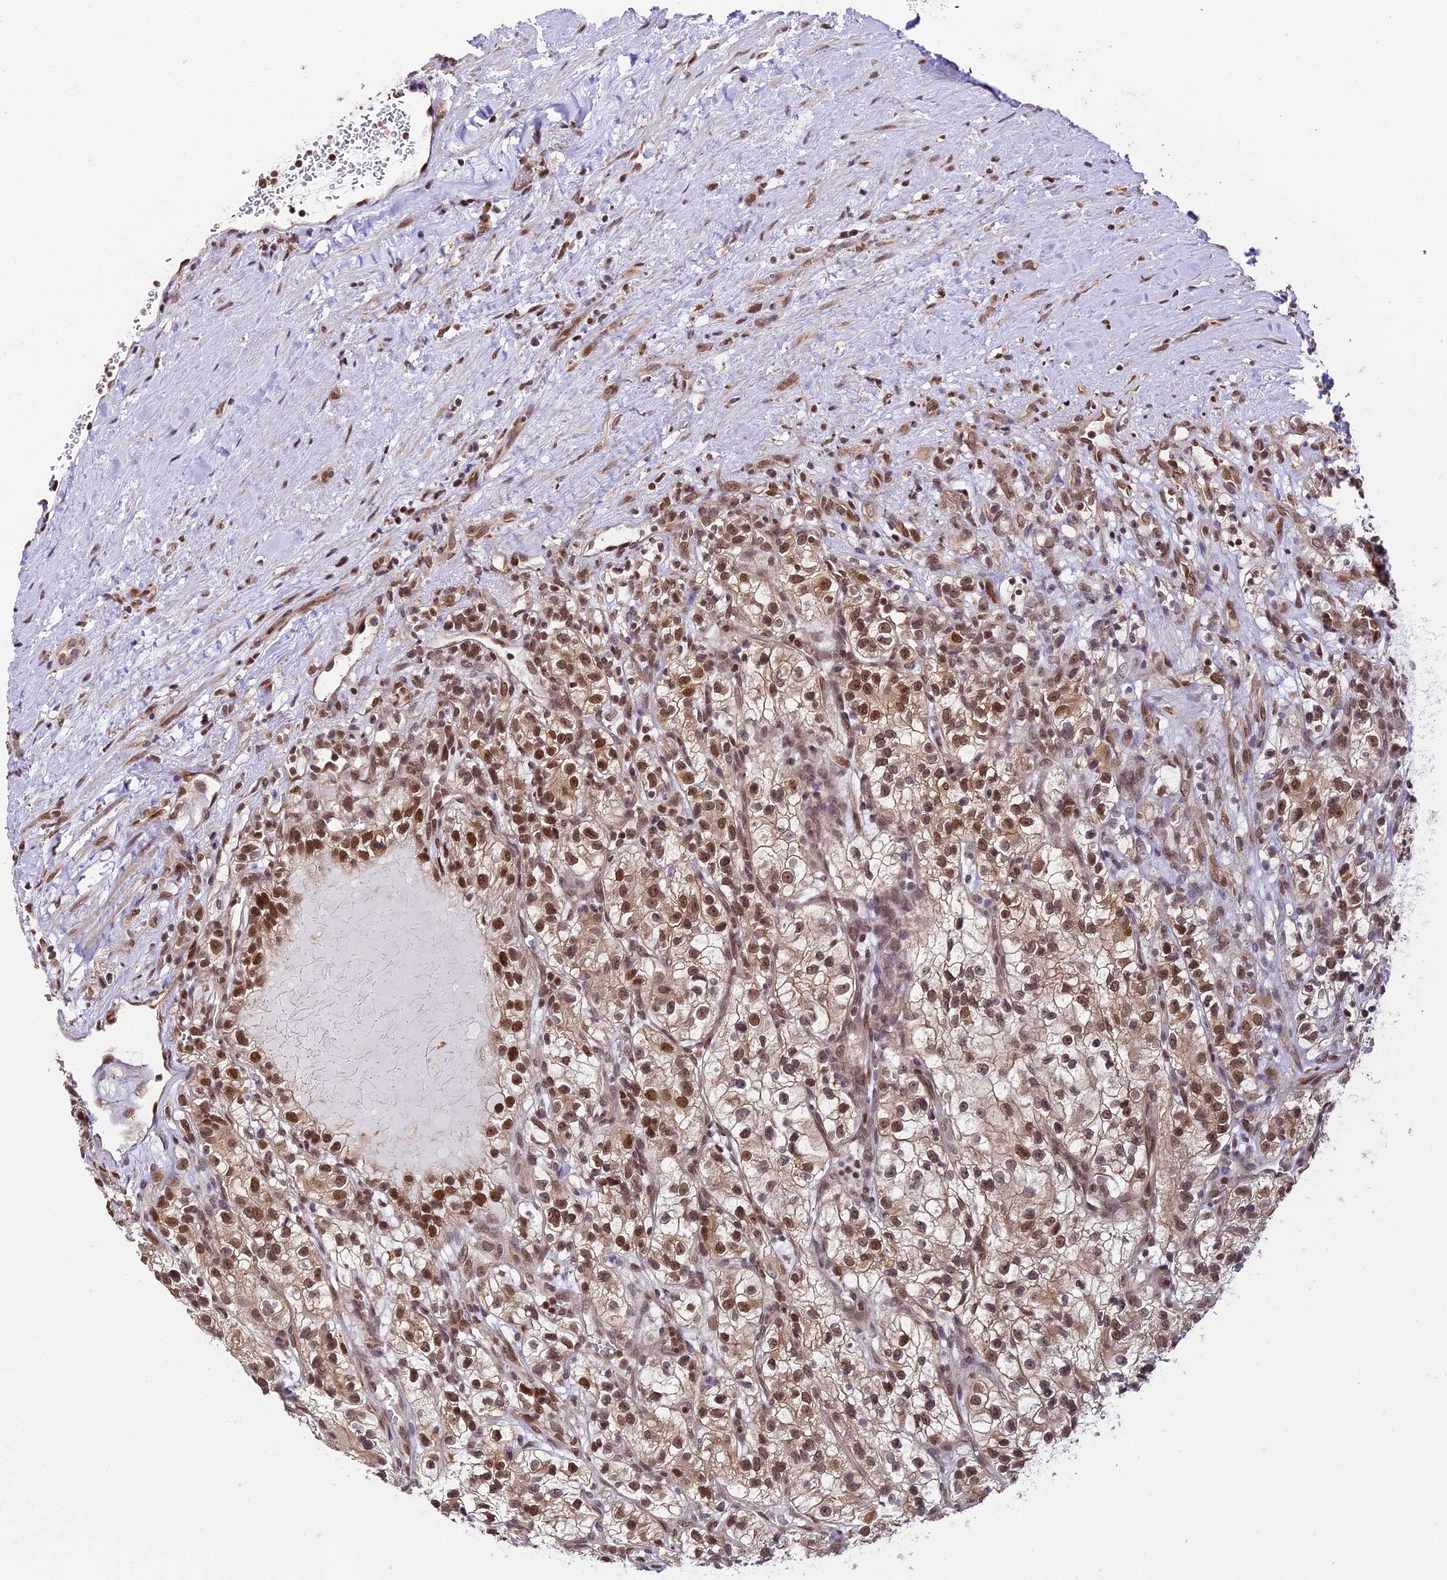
{"staining": {"intensity": "moderate", "quantity": ">75%", "location": "cytoplasmic/membranous,nuclear"}, "tissue": "renal cancer", "cell_type": "Tumor cells", "image_type": "cancer", "snomed": [{"axis": "morphology", "description": "Adenocarcinoma, NOS"}, {"axis": "topography", "description": "Kidney"}], "caption": "Moderate cytoplasmic/membranous and nuclear expression is present in approximately >75% of tumor cells in renal adenocarcinoma.", "gene": "TRIM22", "patient": {"sex": "female", "age": 57}}